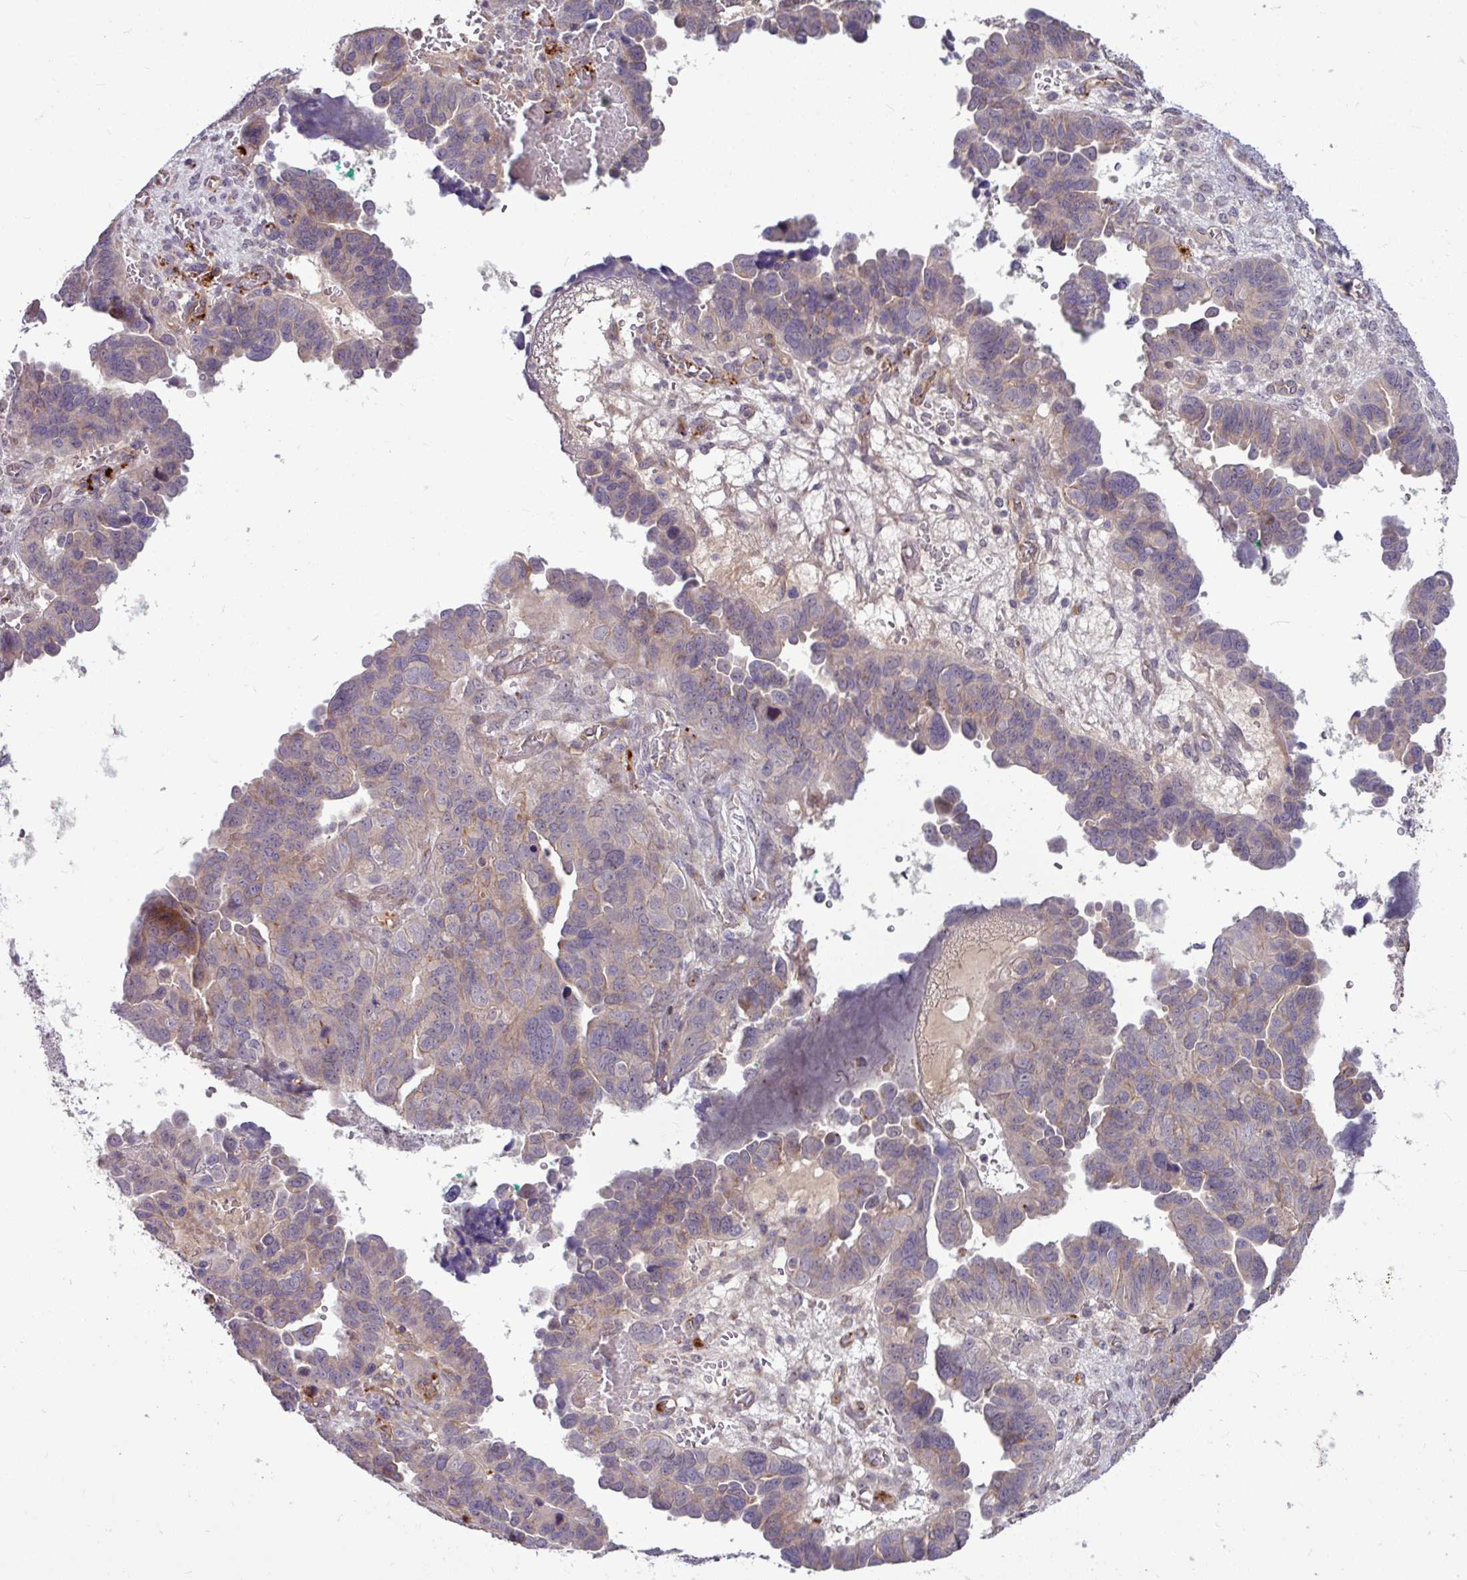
{"staining": {"intensity": "weak", "quantity": "<25%", "location": "cytoplasmic/membranous"}, "tissue": "ovarian cancer", "cell_type": "Tumor cells", "image_type": "cancer", "snomed": [{"axis": "morphology", "description": "Cystadenocarcinoma, serous, NOS"}, {"axis": "topography", "description": "Ovary"}], "caption": "Immunohistochemistry (IHC) of ovarian cancer (serous cystadenocarcinoma) shows no positivity in tumor cells.", "gene": "B4GALNT4", "patient": {"sex": "female", "age": 64}}